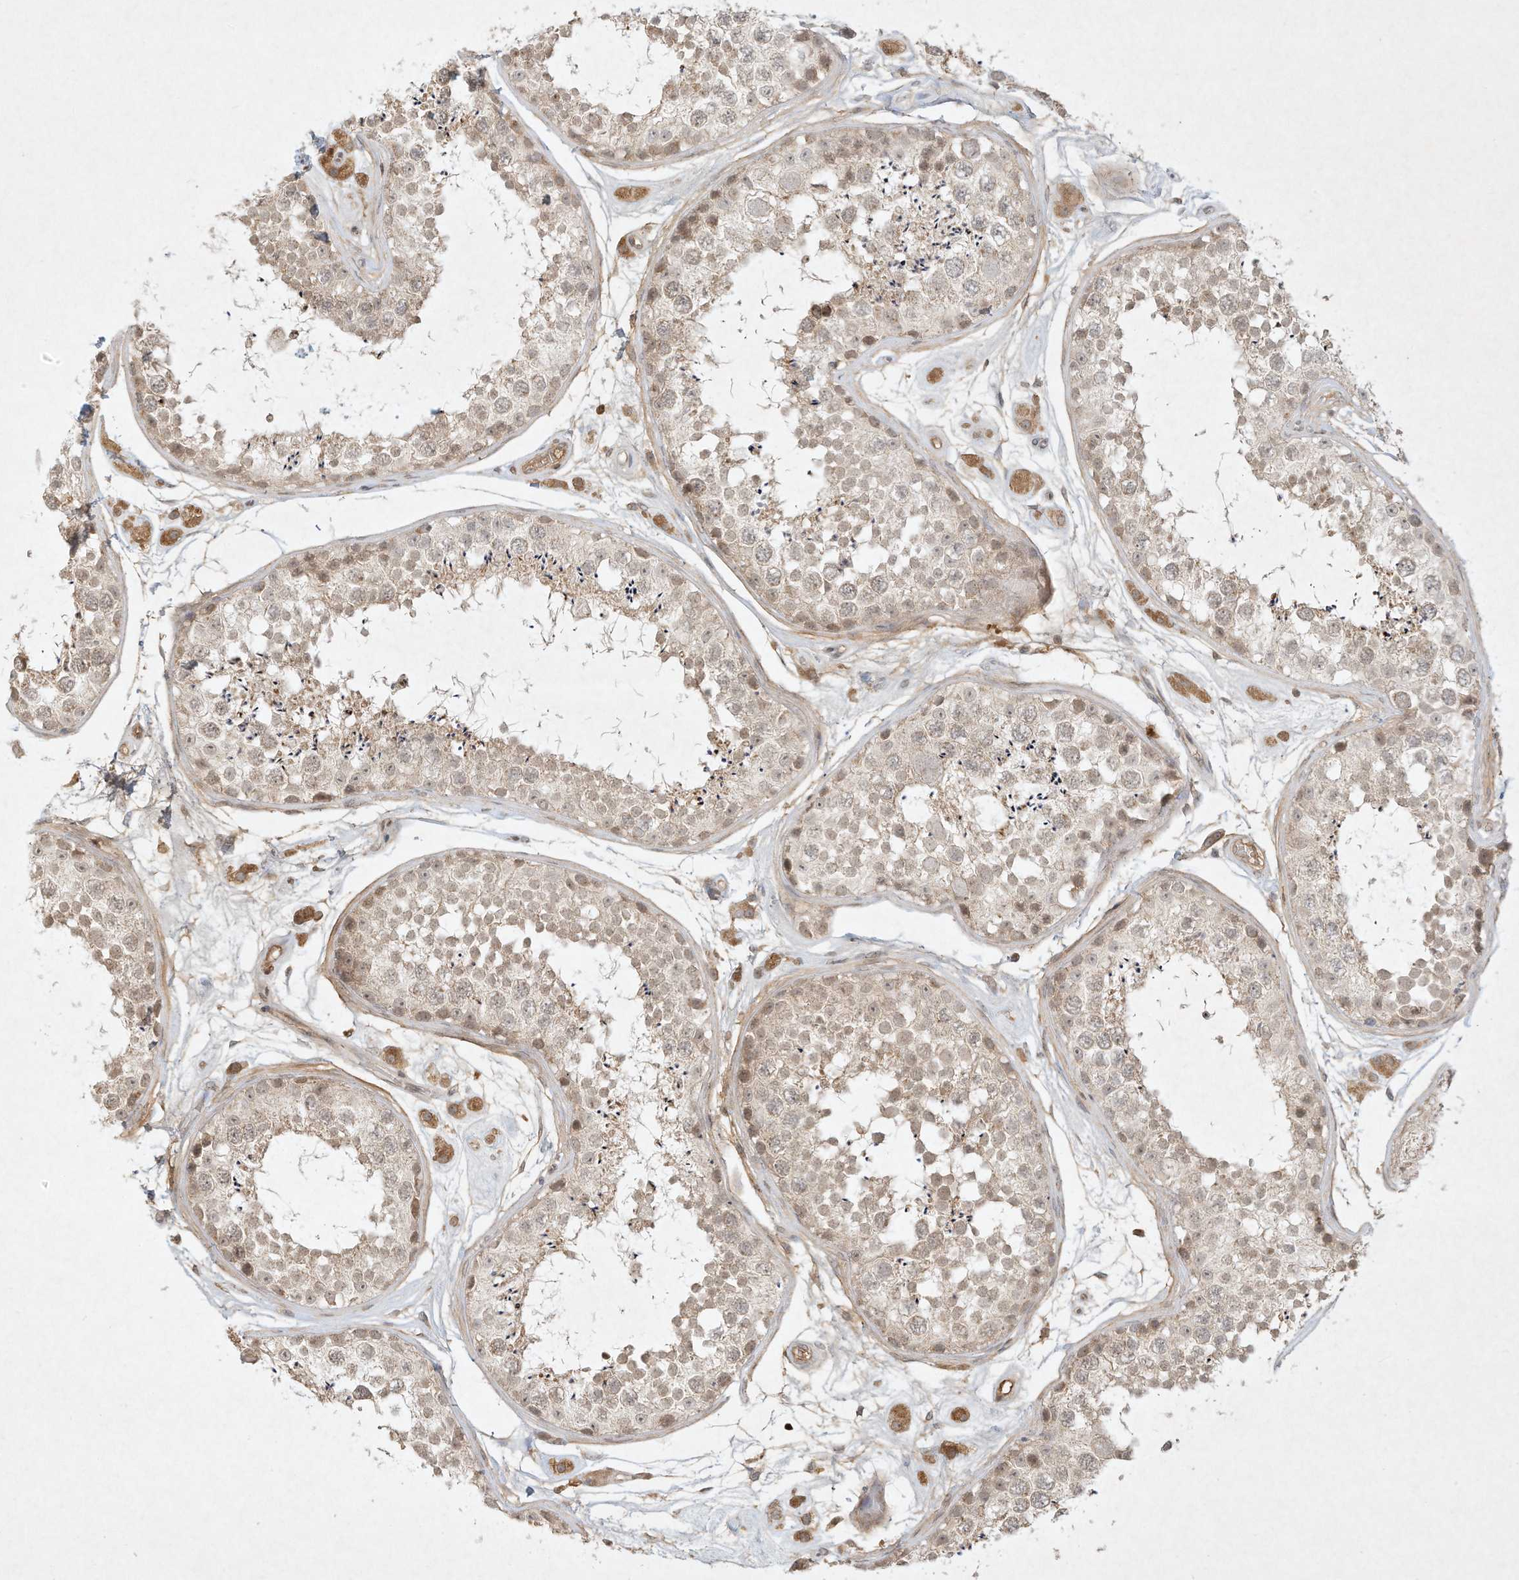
{"staining": {"intensity": "weak", "quantity": ">75%", "location": "cytoplasmic/membranous,nuclear"}, "tissue": "testis", "cell_type": "Cells in seminiferous ducts", "image_type": "normal", "snomed": [{"axis": "morphology", "description": "Normal tissue, NOS"}, {"axis": "topography", "description": "Testis"}], "caption": "Cells in seminiferous ducts reveal low levels of weak cytoplasmic/membranous,nuclear positivity in about >75% of cells in normal testis.", "gene": "BTRC", "patient": {"sex": "male", "age": 25}}